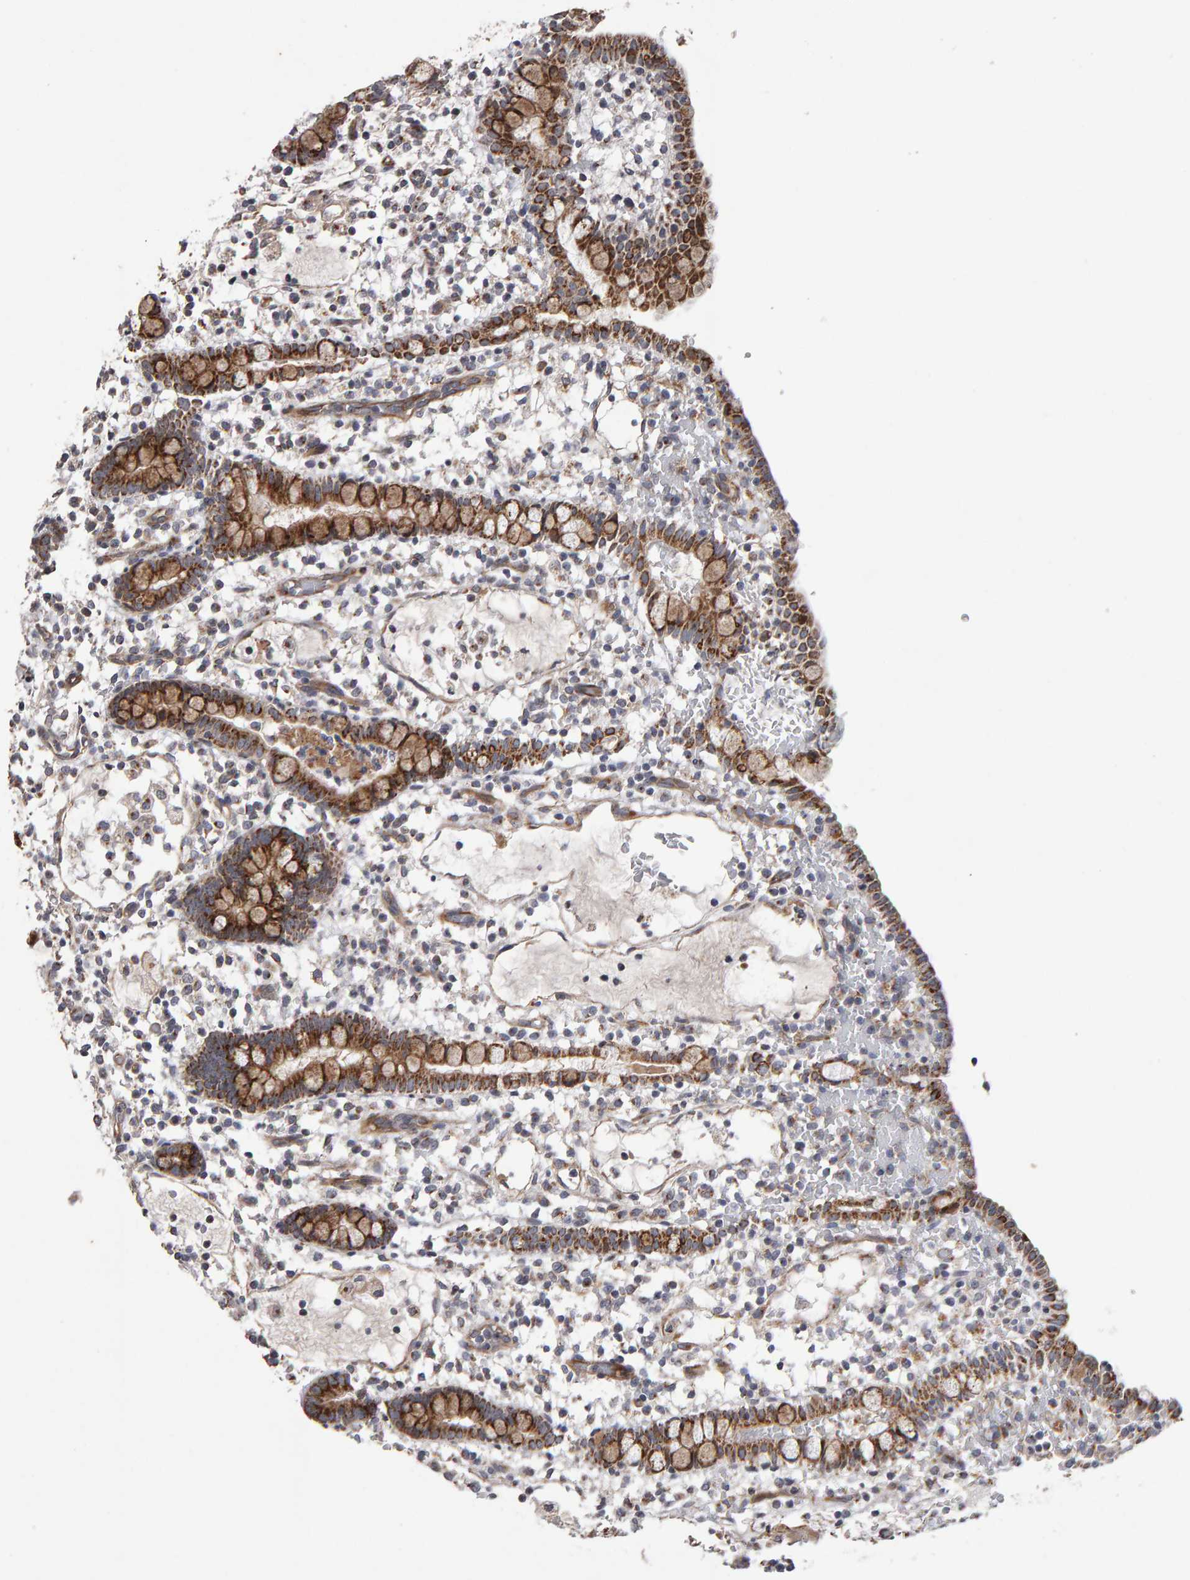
{"staining": {"intensity": "strong", "quantity": ">75%", "location": "cytoplasmic/membranous"}, "tissue": "small intestine", "cell_type": "Glandular cells", "image_type": "normal", "snomed": [{"axis": "morphology", "description": "Normal tissue, NOS"}, {"axis": "morphology", "description": "Developmental malformation"}, {"axis": "topography", "description": "Small intestine"}], "caption": "Immunohistochemical staining of normal small intestine exhibits >75% levels of strong cytoplasmic/membranous protein staining in approximately >75% of glandular cells.", "gene": "CANT1", "patient": {"sex": "male"}}